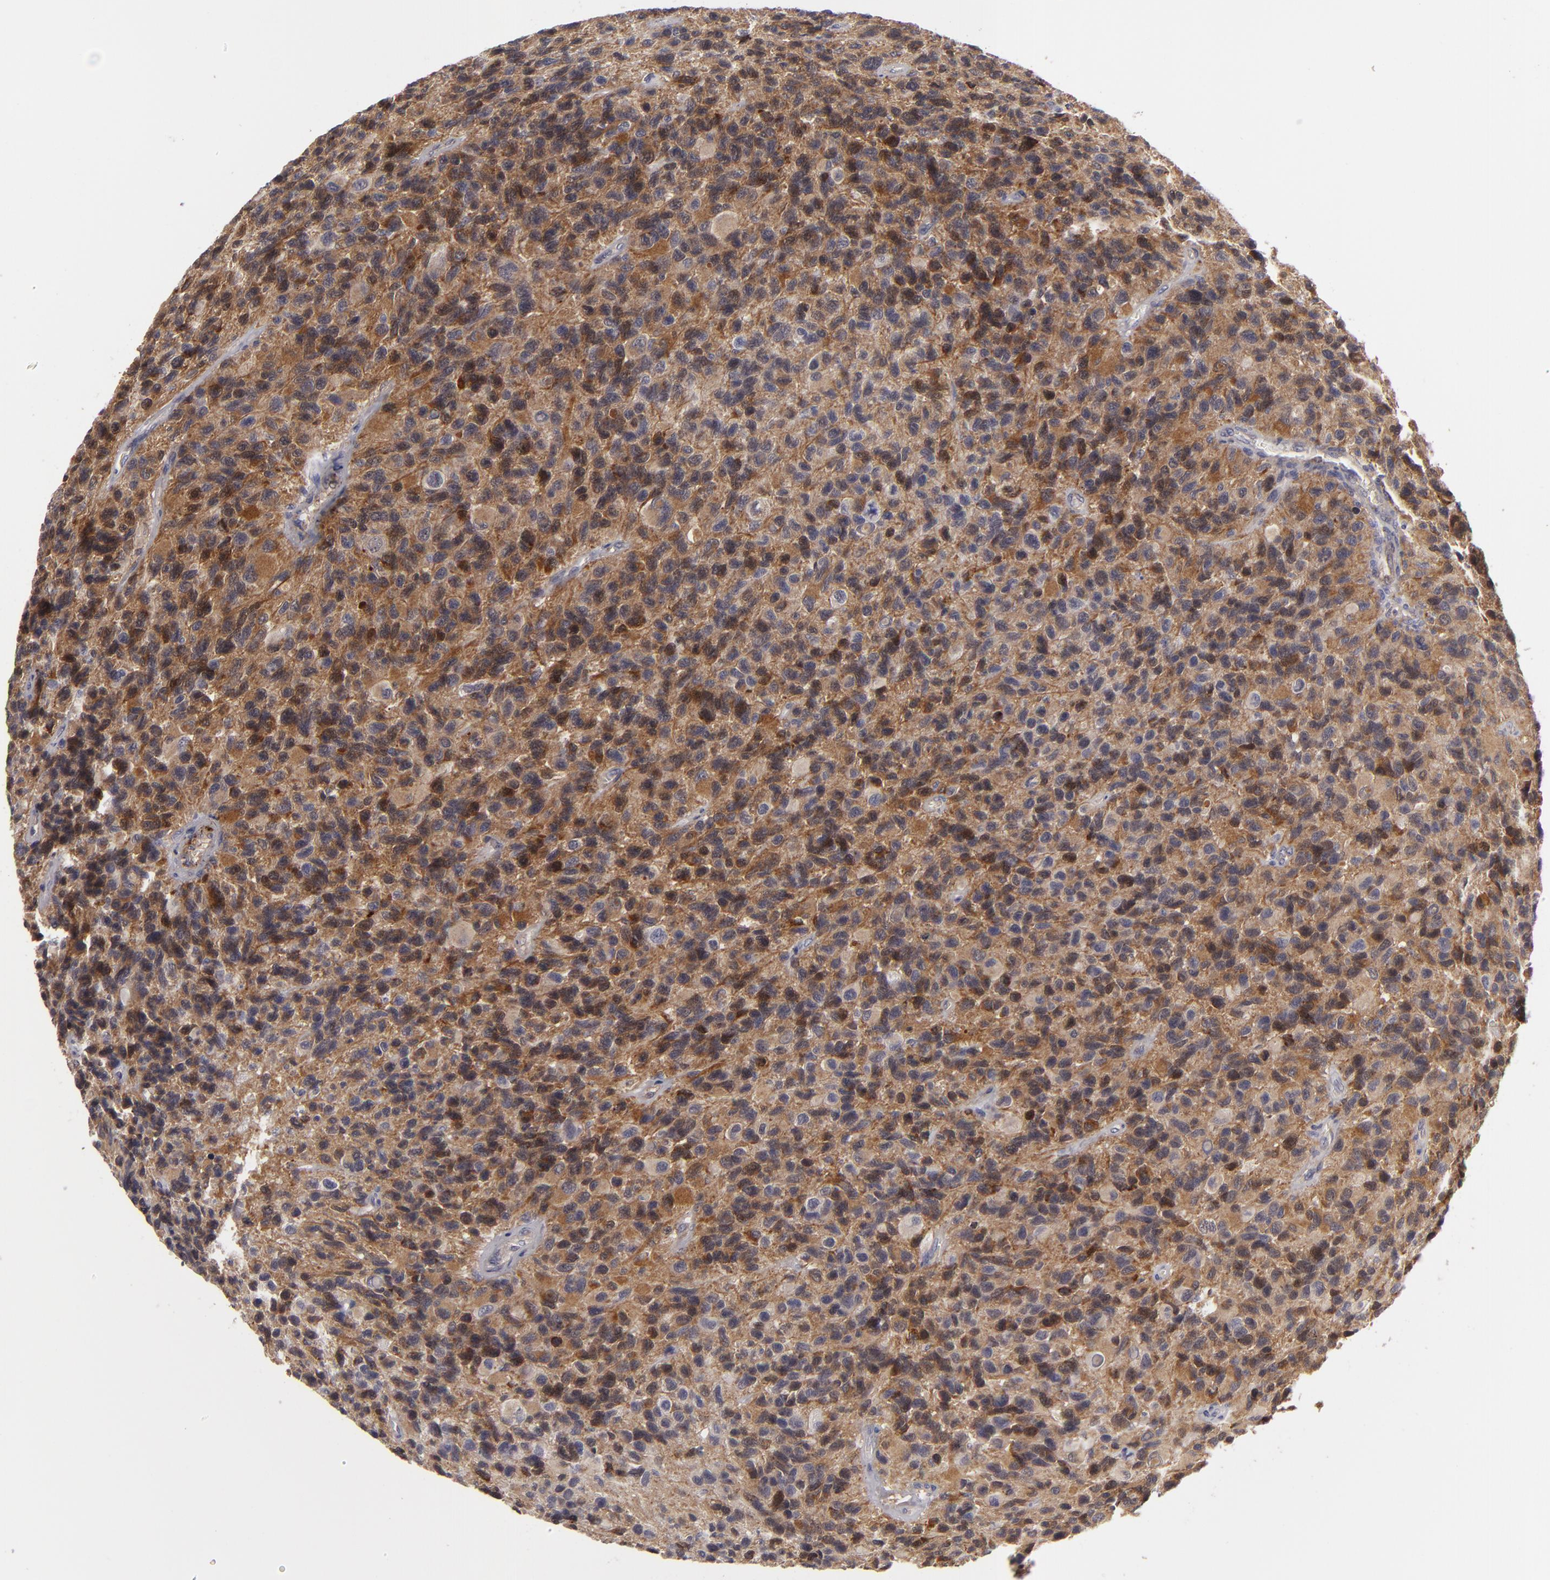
{"staining": {"intensity": "moderate", "quantity": "25%-75%", "location": "cytoplasmic/membranous"}, "tissue": "glioma", "cell_type": "Tumor cells", "image_type": "cancer", "snomed": [{"axis": "morphology", "description": "Glioma, malignant, High grade"}, {"axis": "topography", "description": "Brain"}], "caption": "Protein analysis of glioma tissue displays moderate cytoplasmic/membranous expression in about 25%-75% of tumor cells.", "gene": "ALCAM", "patient": {"sex": "male", "age": 77}}